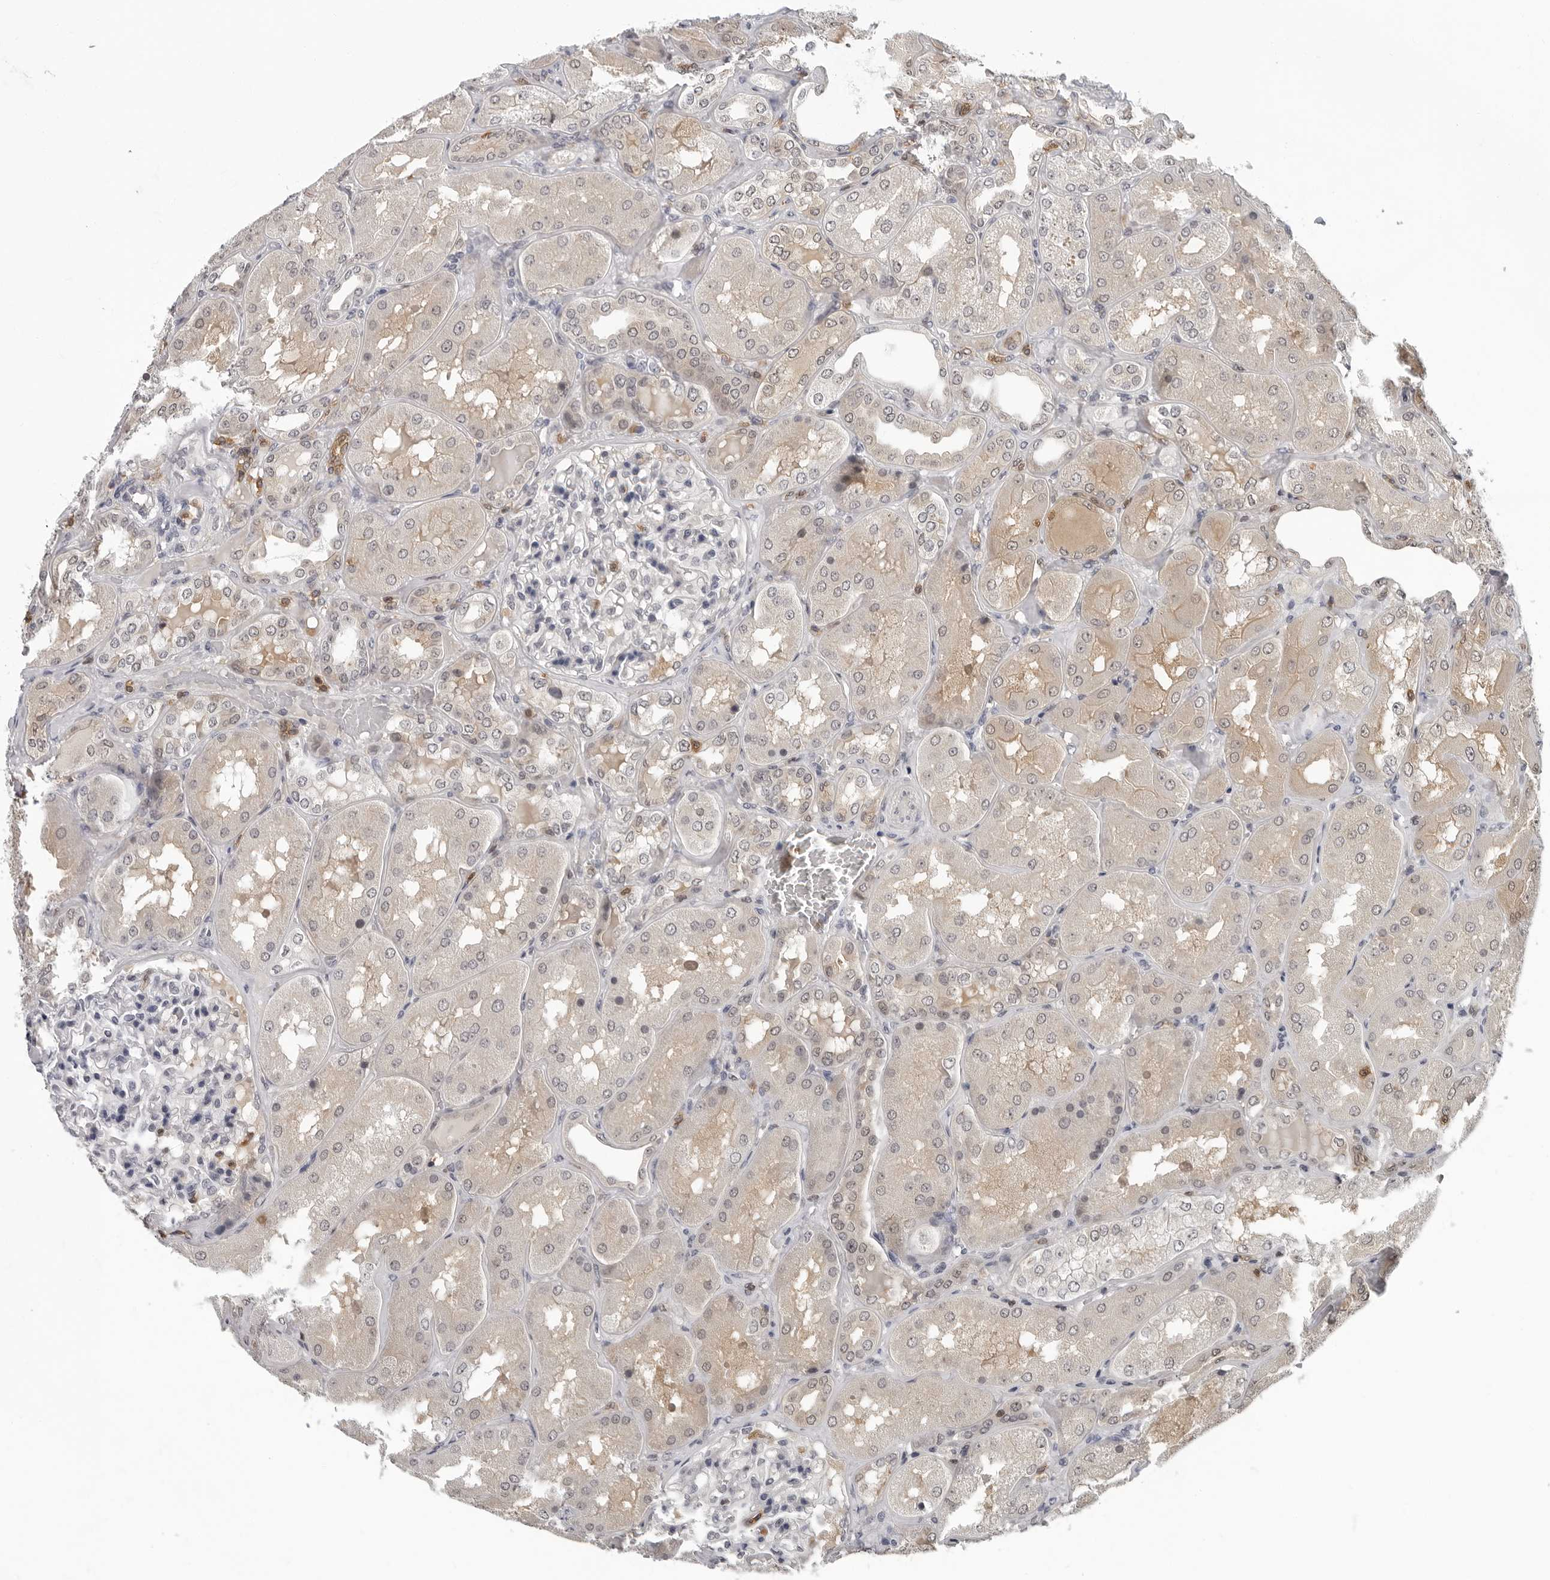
{"staining": {"intensity": "negative", "quantity": "none", "location": "none"}, "tissue": "kidney", "cell_type": "Cells in glomeruli", "image_type": "normal", "snomed": [{"axis": "morphology", "description": "Normal tissue, NOS"}, {"axis": "topography", "description": "Kidney"}], "caption": "Immunohistochemical staining of normal kidney shows no significant expression in cells in glomeruli.", "gene": "HSPH1", "patient": {"sex": "female", "age": 56}}